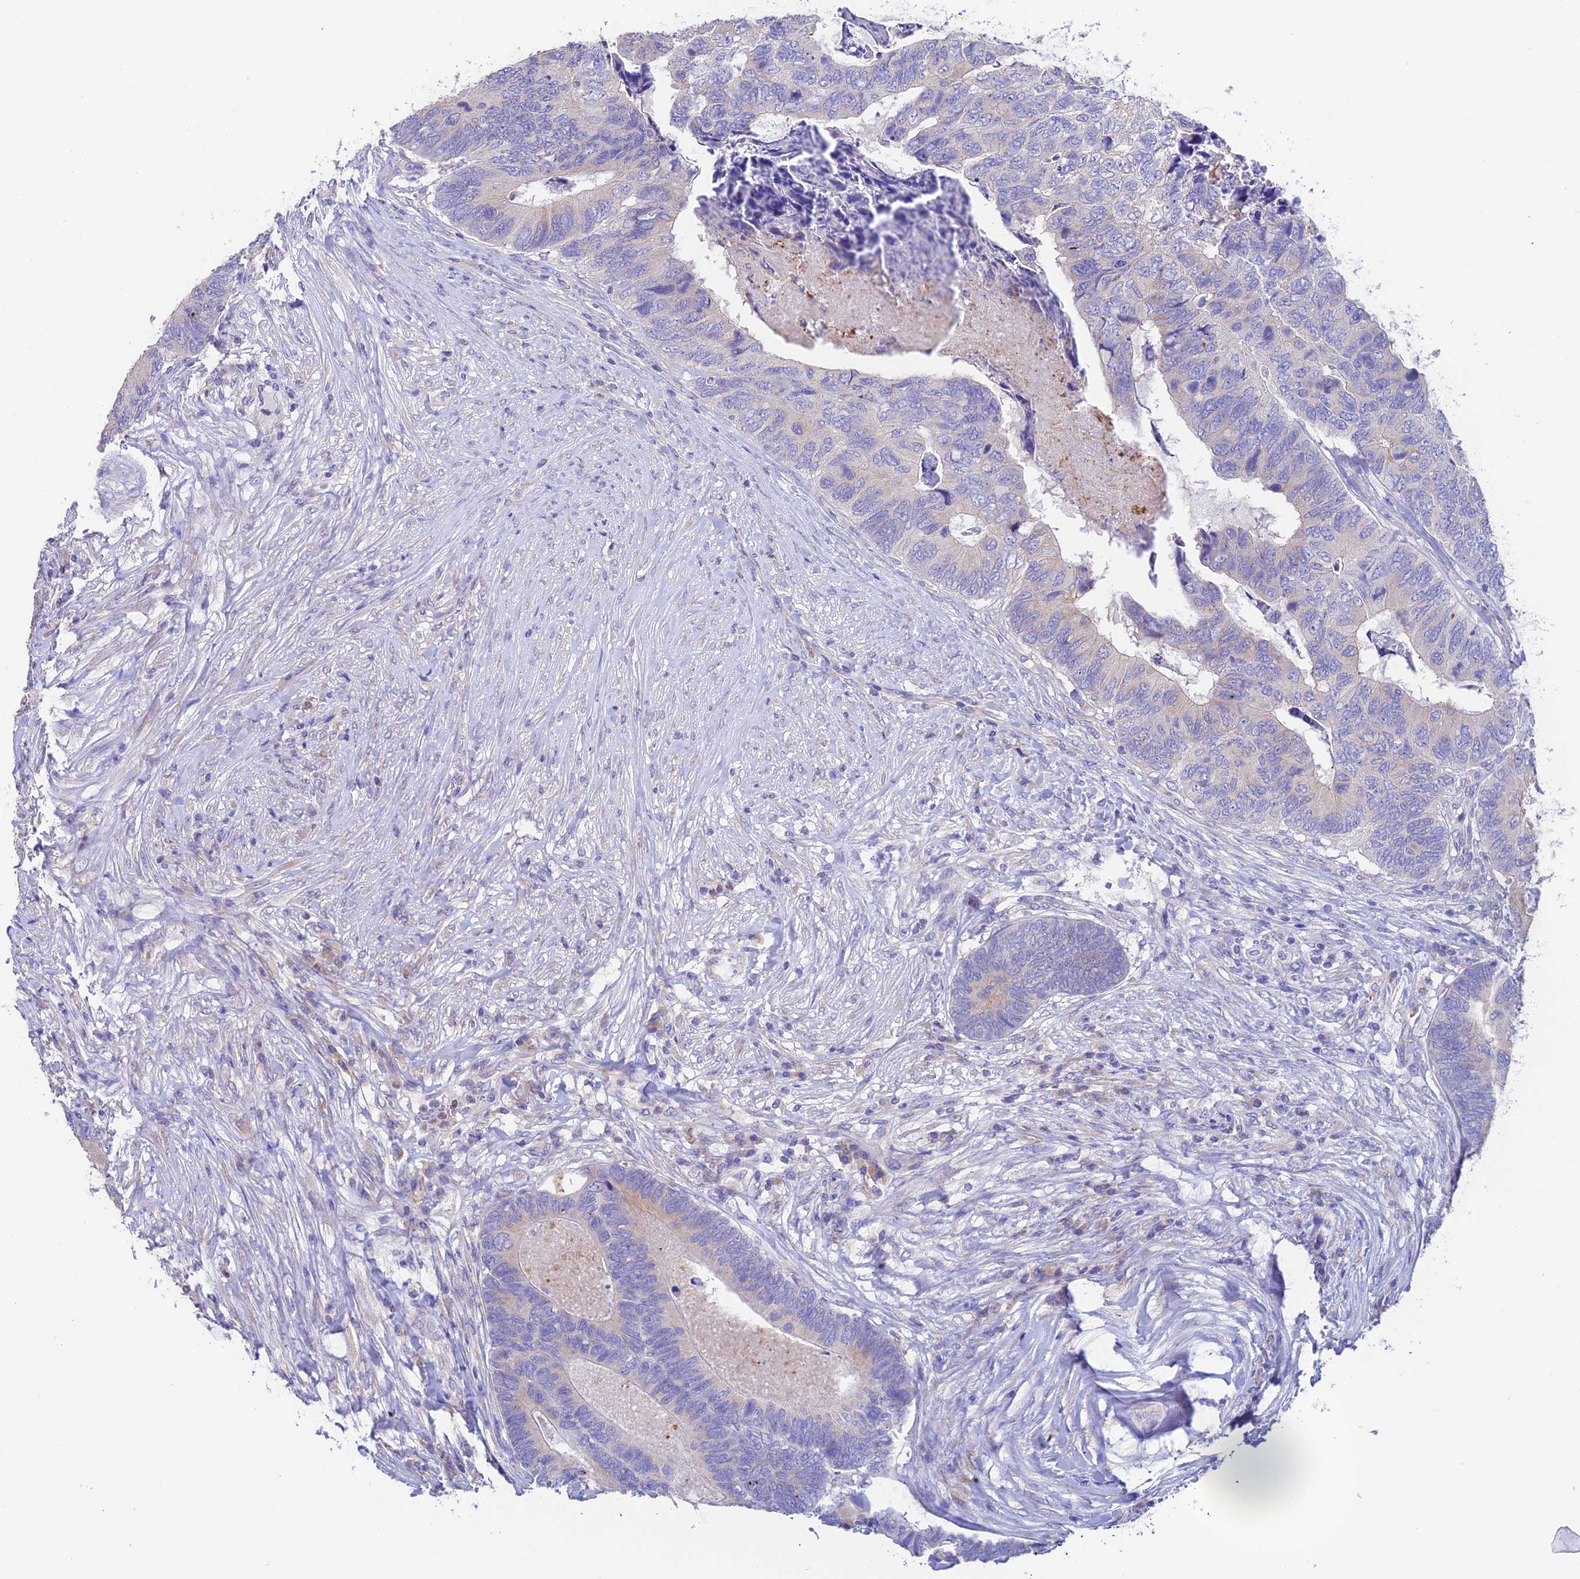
{"staining": {"intensity": "weak", "quantity": "<25%", "location": "cytoplasmic/membranous"}, "tissue": "colorectal cancer", "cell_type": "Tumor cells", "image_type": "cancer", "snomed": [{"axis": "morphology", "description": "Adenocarcinoma, NOS"}, {"axis": "topography", "description": "Colon"}], "caption": "This micrograph is of colorectal cancer (adenocarcinoma) stained with immunohistochemistry to label a protein in brown with the nuclei are counter-stained blue. There is no staining in tumor cells.", "gene": "EMC3", "patient": {"sex": "female", "age": 67}}